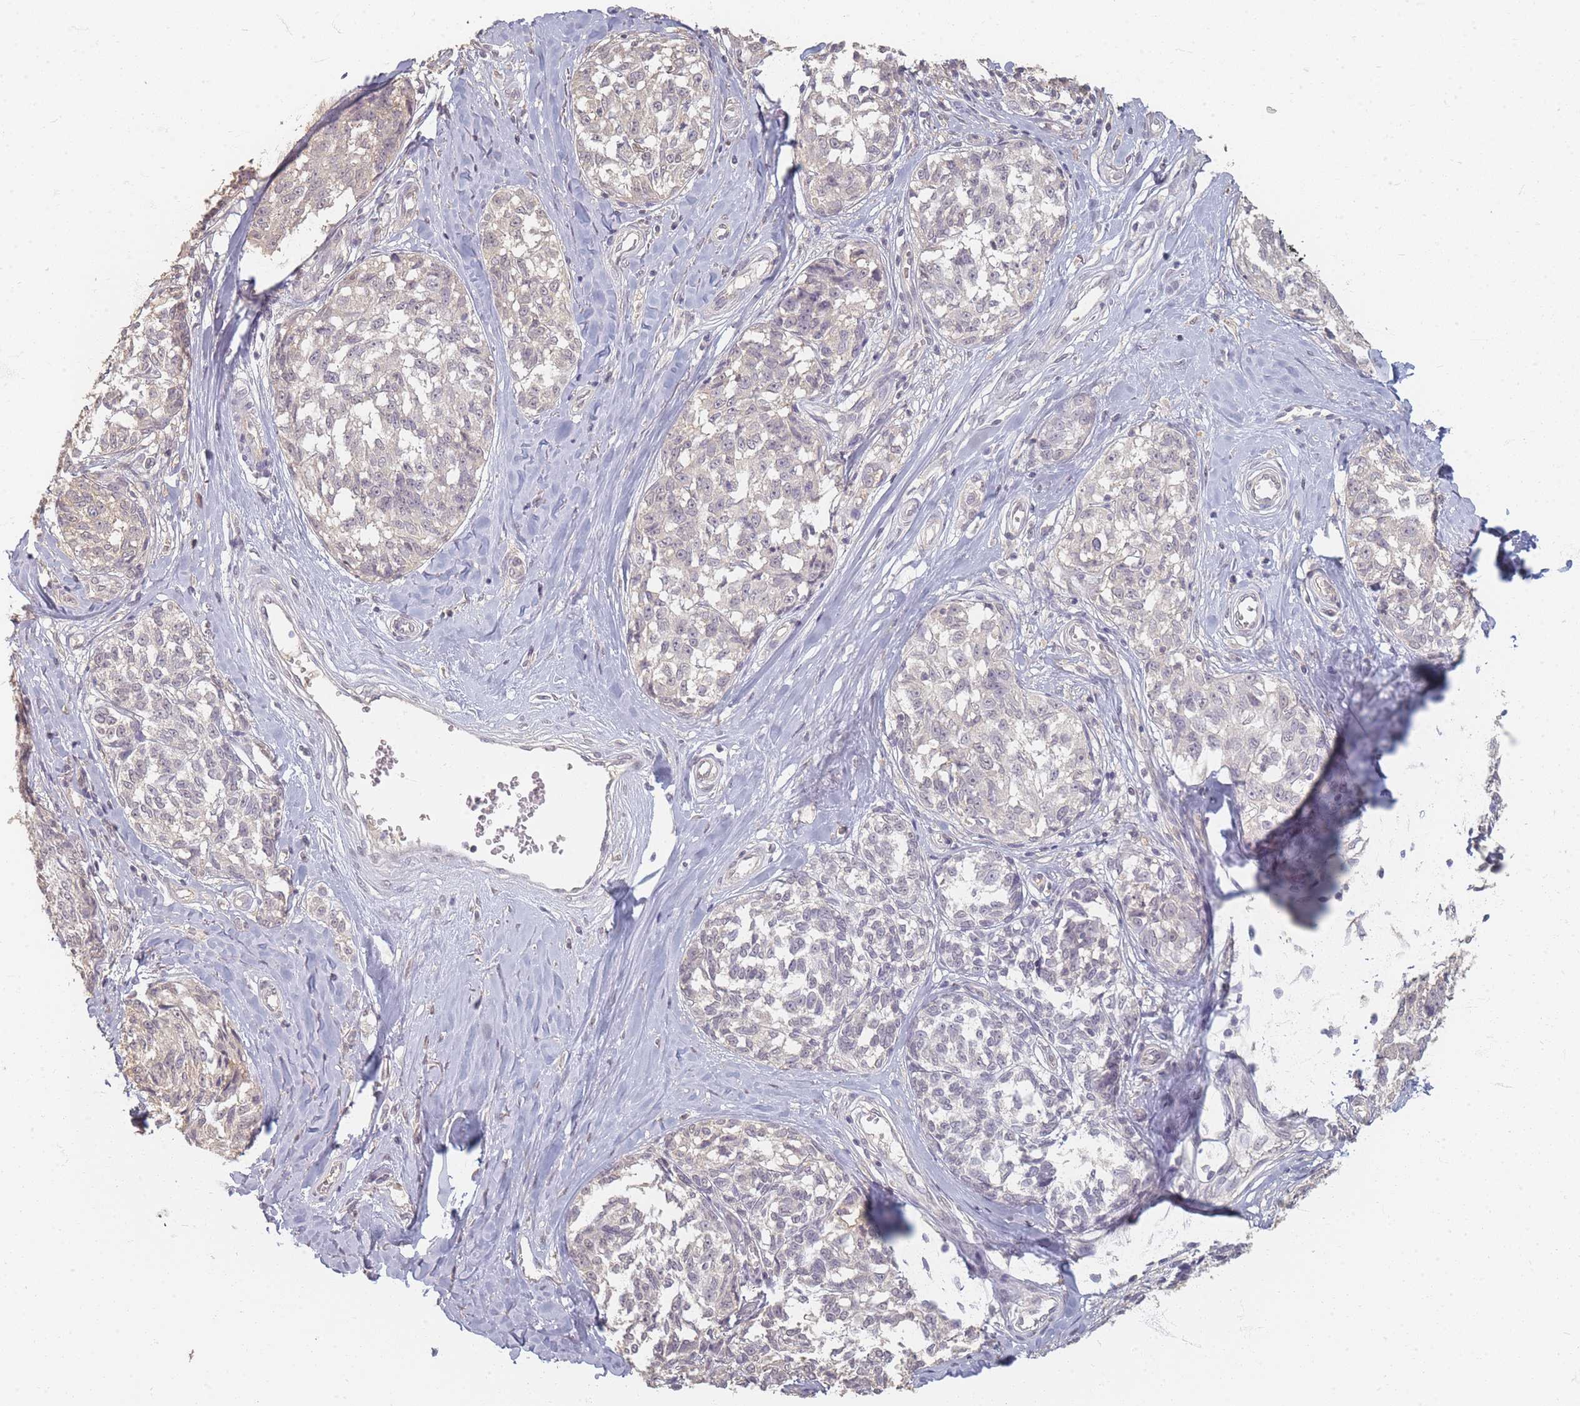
{"staining": {"intensity": "negative", "quantity": "none", "location": "none"}, "tissue": "melanoma", "cell_type": "Tumor cells", "image_type": "cancer", "snomed": [{"axis": "morphology", "description": "Normal tissue, NOS"}, {"axis": "morphology", "description": "Malignant melanoma, NOS"}, {"axis": "topography", "description": "Skin"}], "caption": "High magnification brightfield microscopy of melanoma stained with DAB (3,3'-diaminobenzidine) (brown) and counterstained with hematoxylin (blue): tumor cells show no significant staining.", "gene": "RFTN1", "patient": {"sex": "female", "age": 64}}